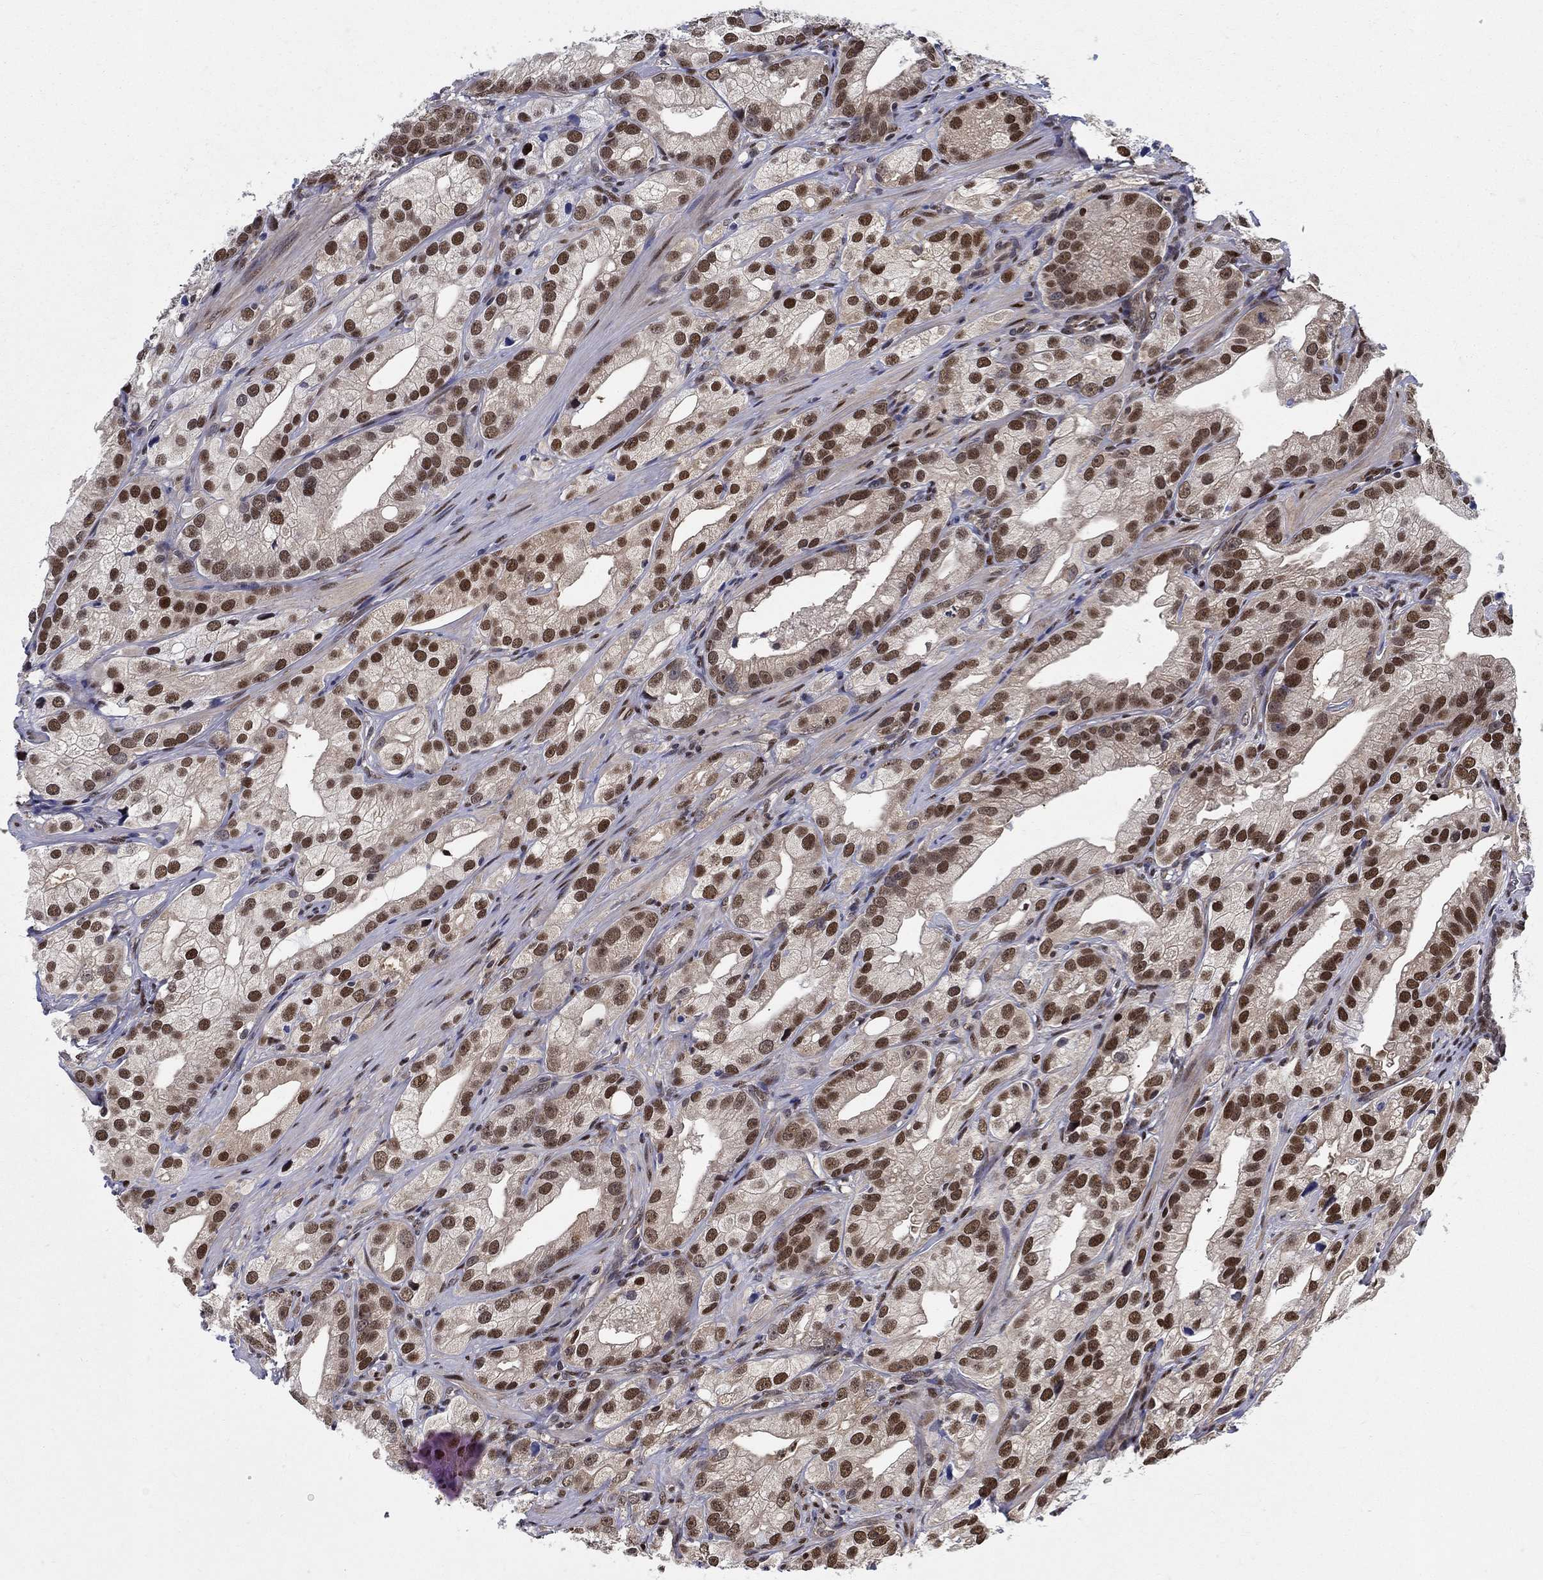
{"staining": {"intensity": "strong", "quantity": "25%-75%", "location": "nuclear"}, "tissue": "prostate cancer", "cell_type": "Tumor cells", "image_type": "cancer", "snomed": [{"axis": "morphology", "description": "Adenocarcinoma, High grade"}, {"axis": "topography", "description": "Prostate and seminal vesicle, NOS"}], "caption": "Strong nuclear positivity is present in about 25%-75% of tumor cells in prostate cancer (adenocarcinoma (high-grade)).", "gene": "ZNF594", "patient": {"sex": "male", "age": 62}}